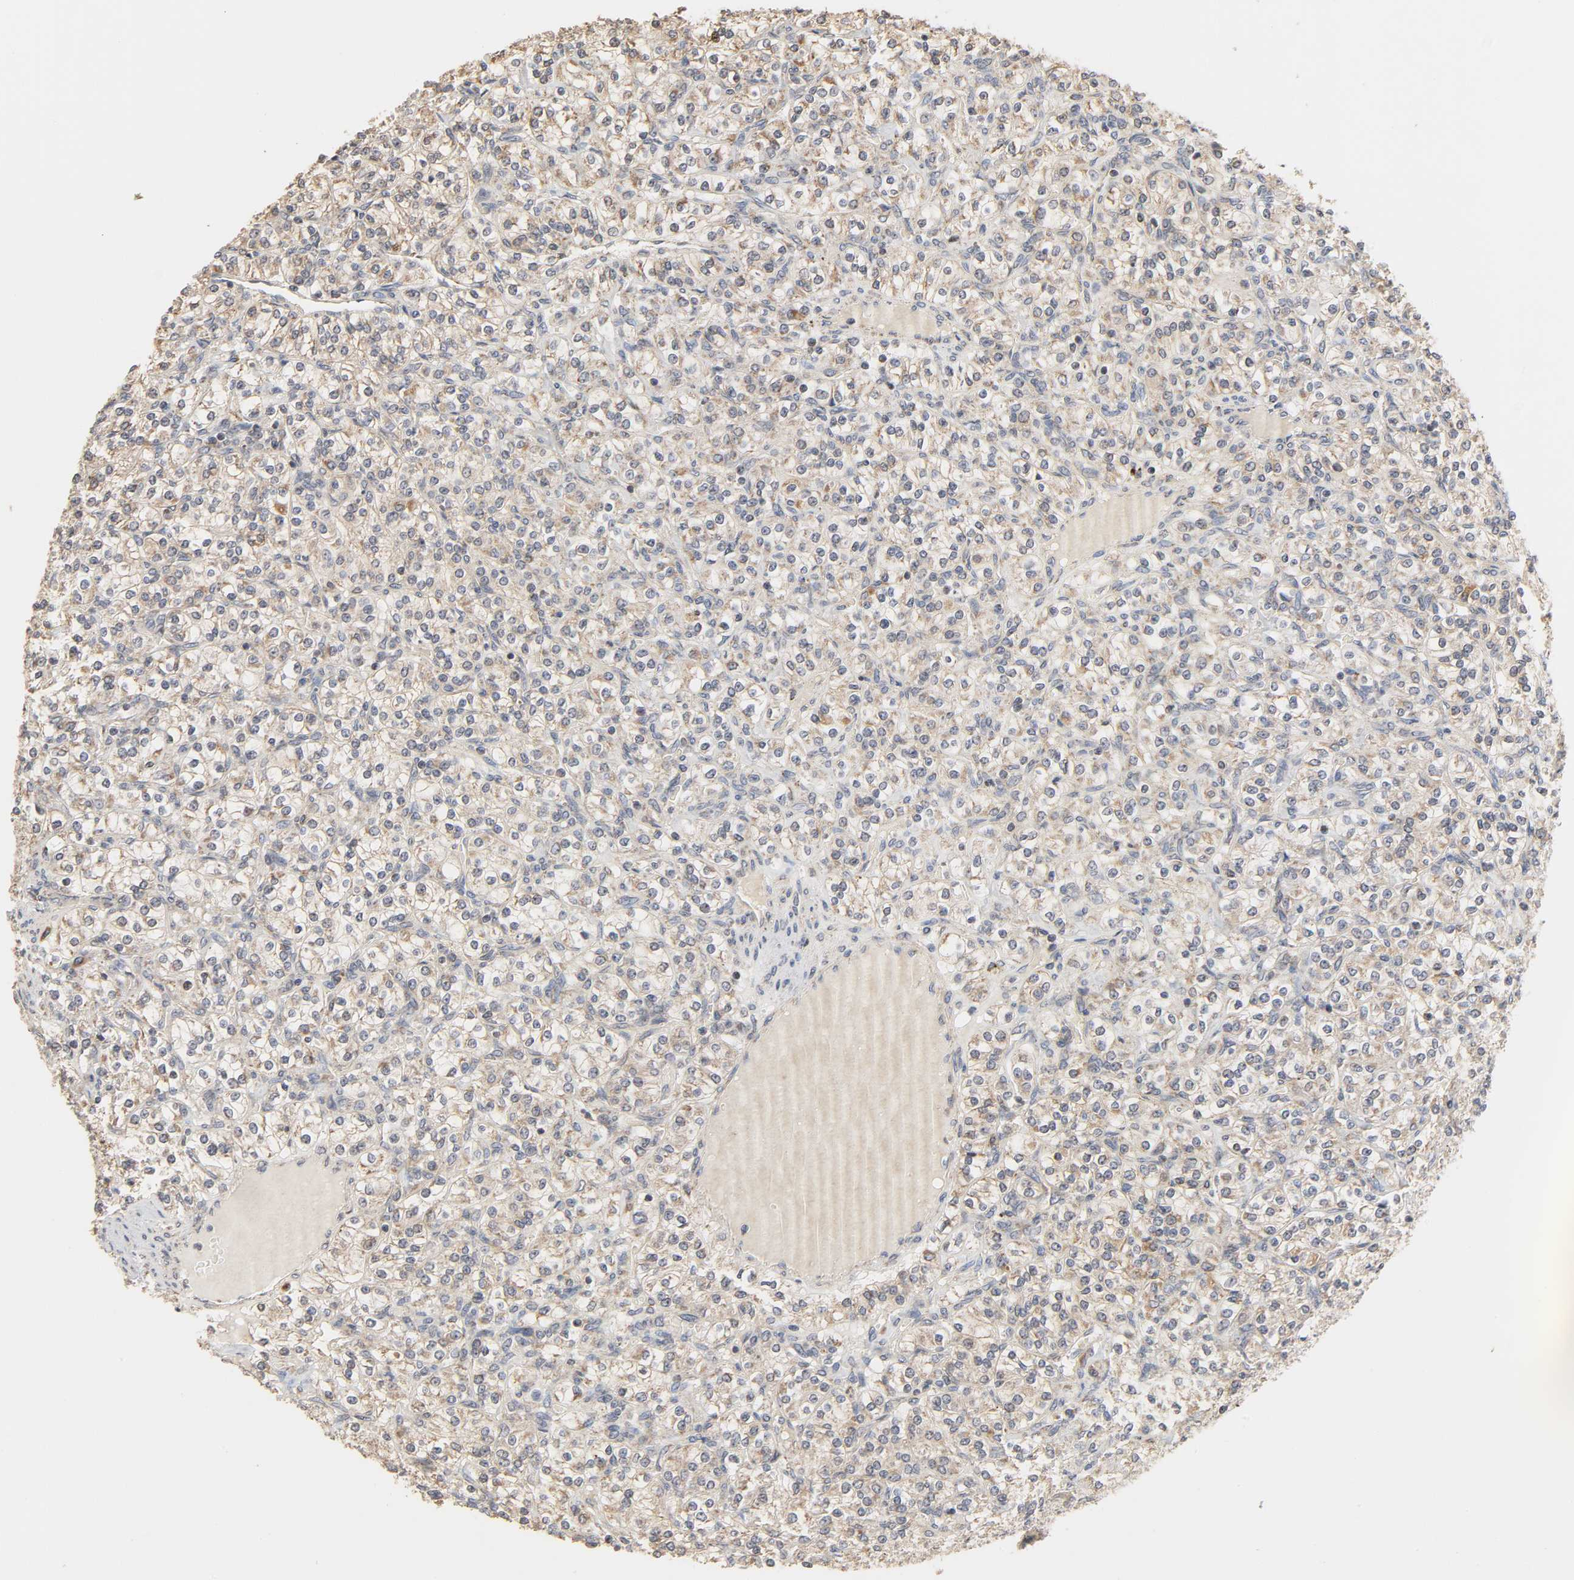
{"staining": {"intensity": "weak", "quantity": "25%-75%", "location": "cytoplasmic/membranous"}, "tissue": "renal cancer", "cell_type": "Tumor cells", "image_type": "cancer", "snomed": [{"axis": "morphology", "description": "Adenocarcinoma, NOS"}, {"axis": "topography", "description": "Kidney"}], "caption": "Immunohistochemical staining of human renal adenocarcinoma displays weak cytoplasmic/membranous protein expression in about 25%-75% of tumor cells.", "gene": "CLEC4E", "patient": {"sex": "male", "age": 77}}